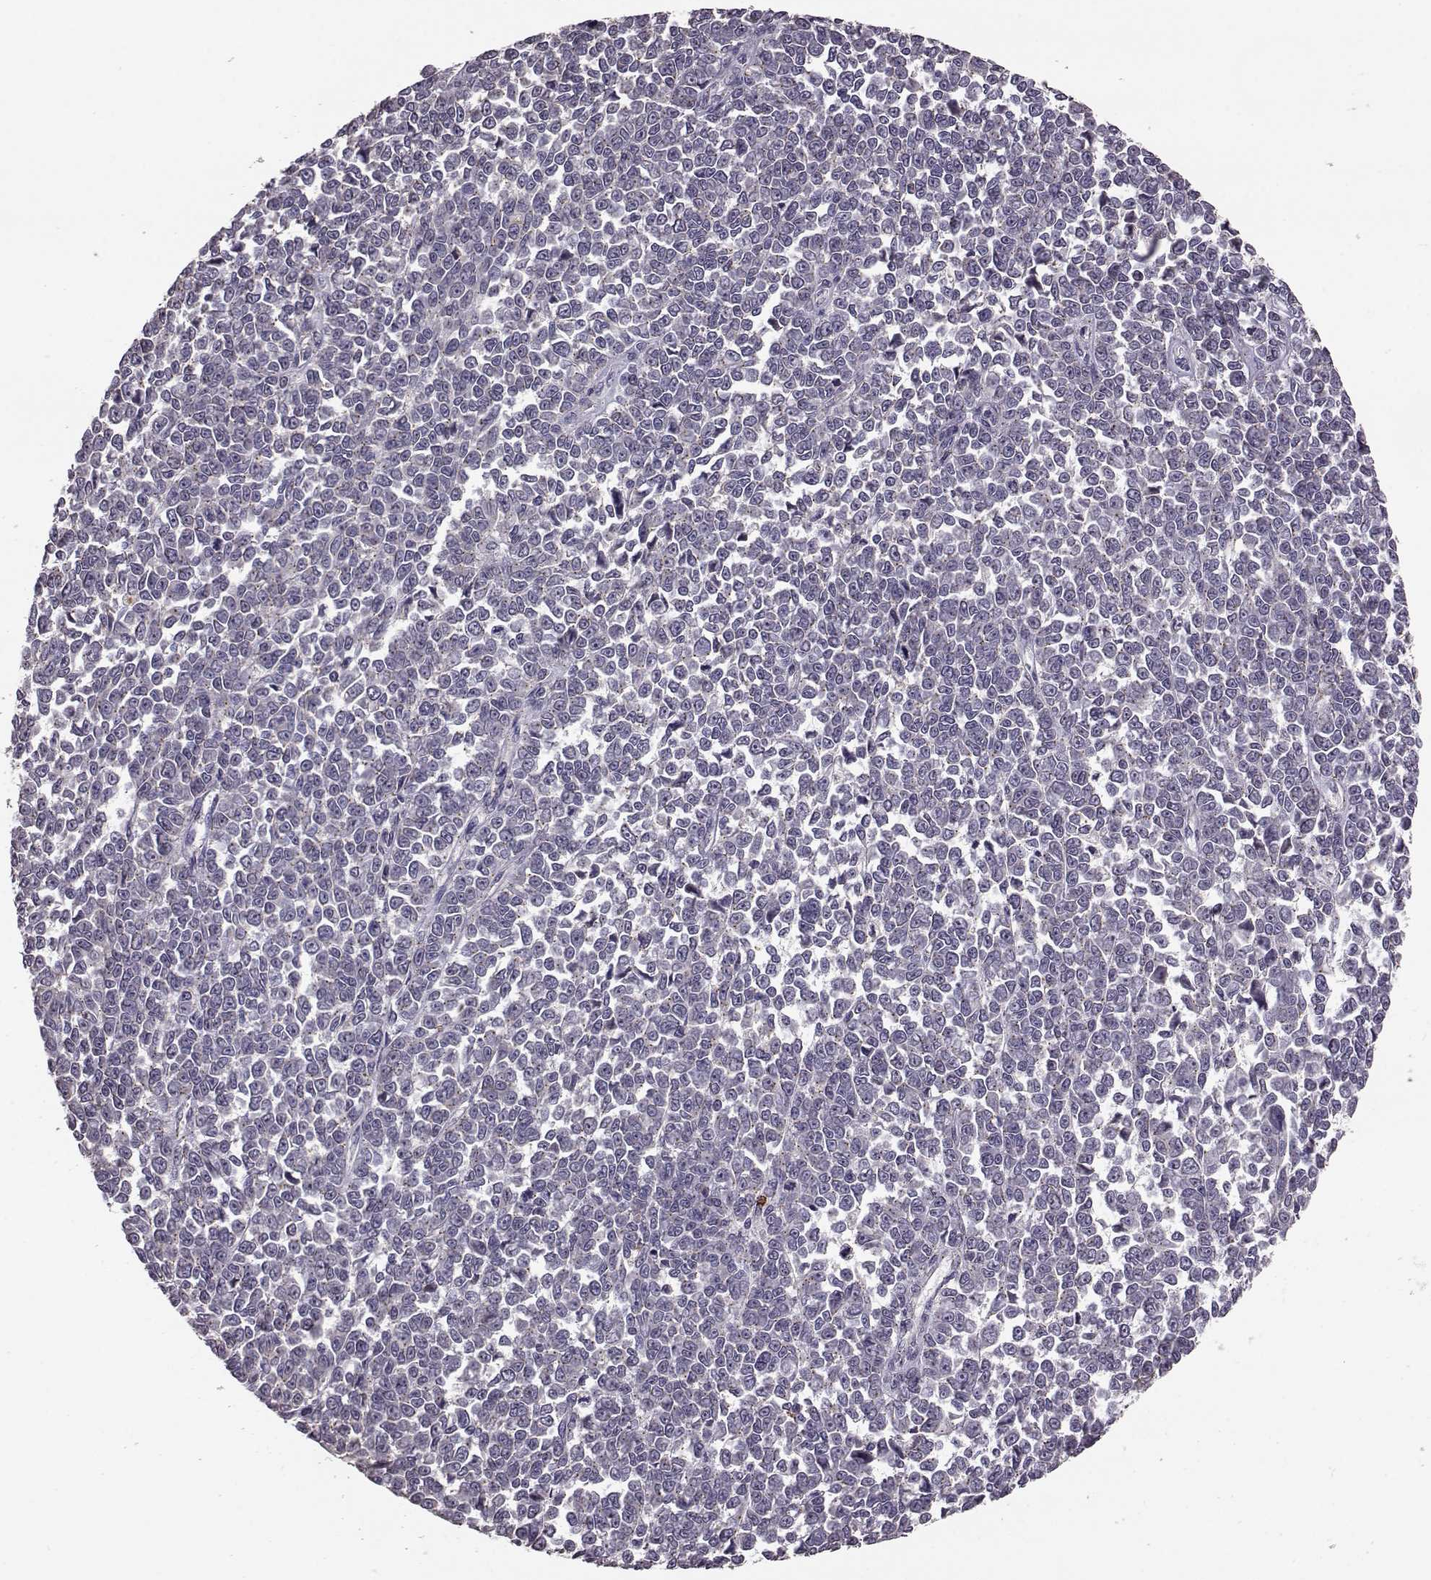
{"staining": {"intensity": "negative", "quantity": "none", "location": "none"}, "tissue": "melanoma", "cell_type": "Tumor cells", "image_type": "cancer", "snomed": [{"axis": "morphology", "description": "Malignant melanoma, NOS"}, {"axis": "topography", "description": "Skin"}], "caption": "This is a micrograph of immunohistochemistry staining of malignant melanoma, which shows no positivity in tumor cells.", "gene": "NTF3", "patient": {"sex": "female", "age": 95}}